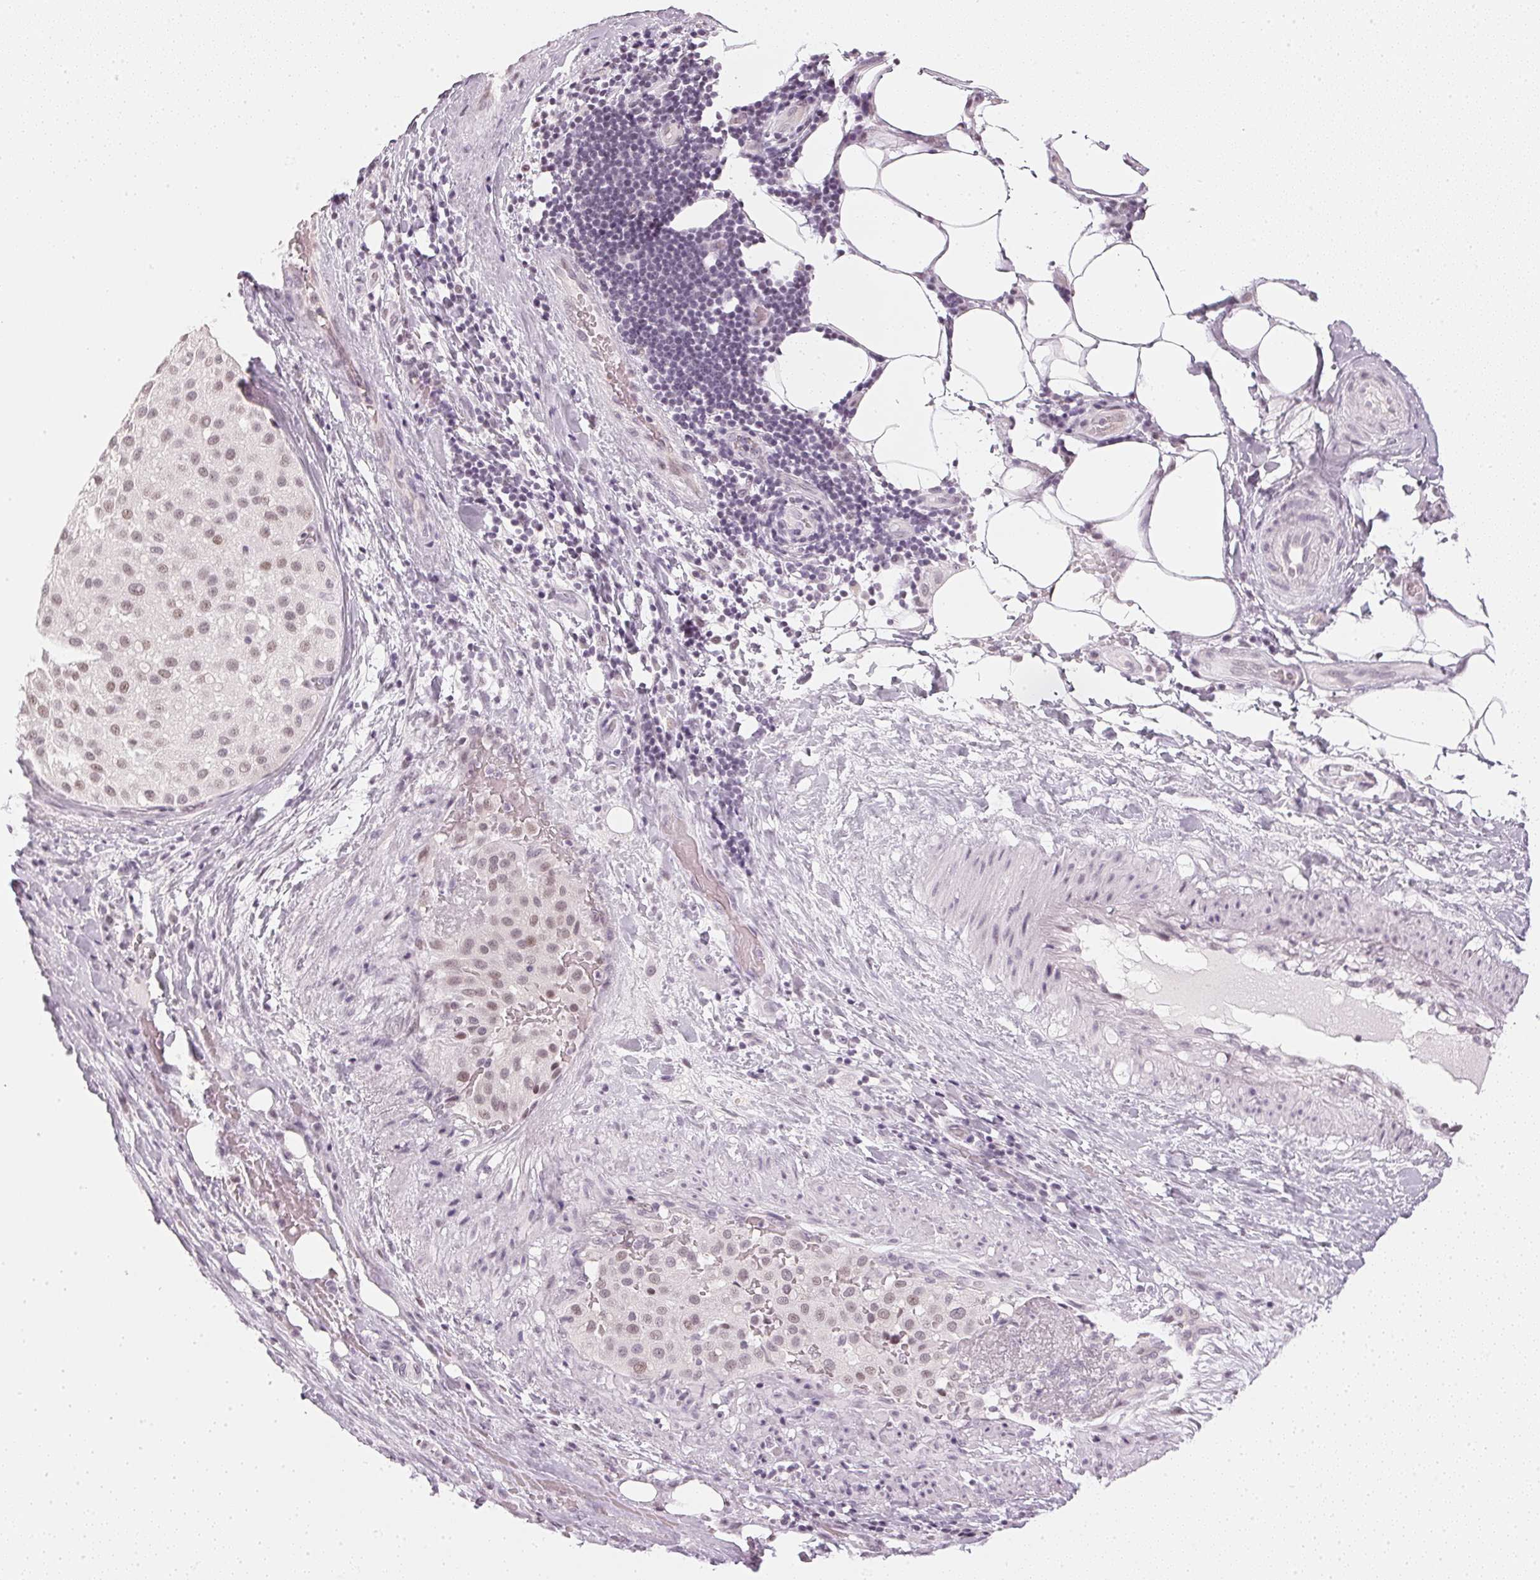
{"staining": {"intensity": "weak", "quantity": ">75%", "location": "nuclear"}, "tissue": "melanoma", "cell_type": "Tumor cells", "image_type": "cancer", "snomed": [{"axis": "morphology", "description": "Malignant melanoma, Metastatic site"}, {"axis": "topography", "description": "Smooth muscle"}], "caption": "Immunohistochemistry (IHC) micrograph of human melanoma stained for a protein (brown), which displays low levels of weak nuclear staining in approximately >75% of tumor cells.", "gene": "DNAJC6", "patient": {"sex": "male", "age": 41}}